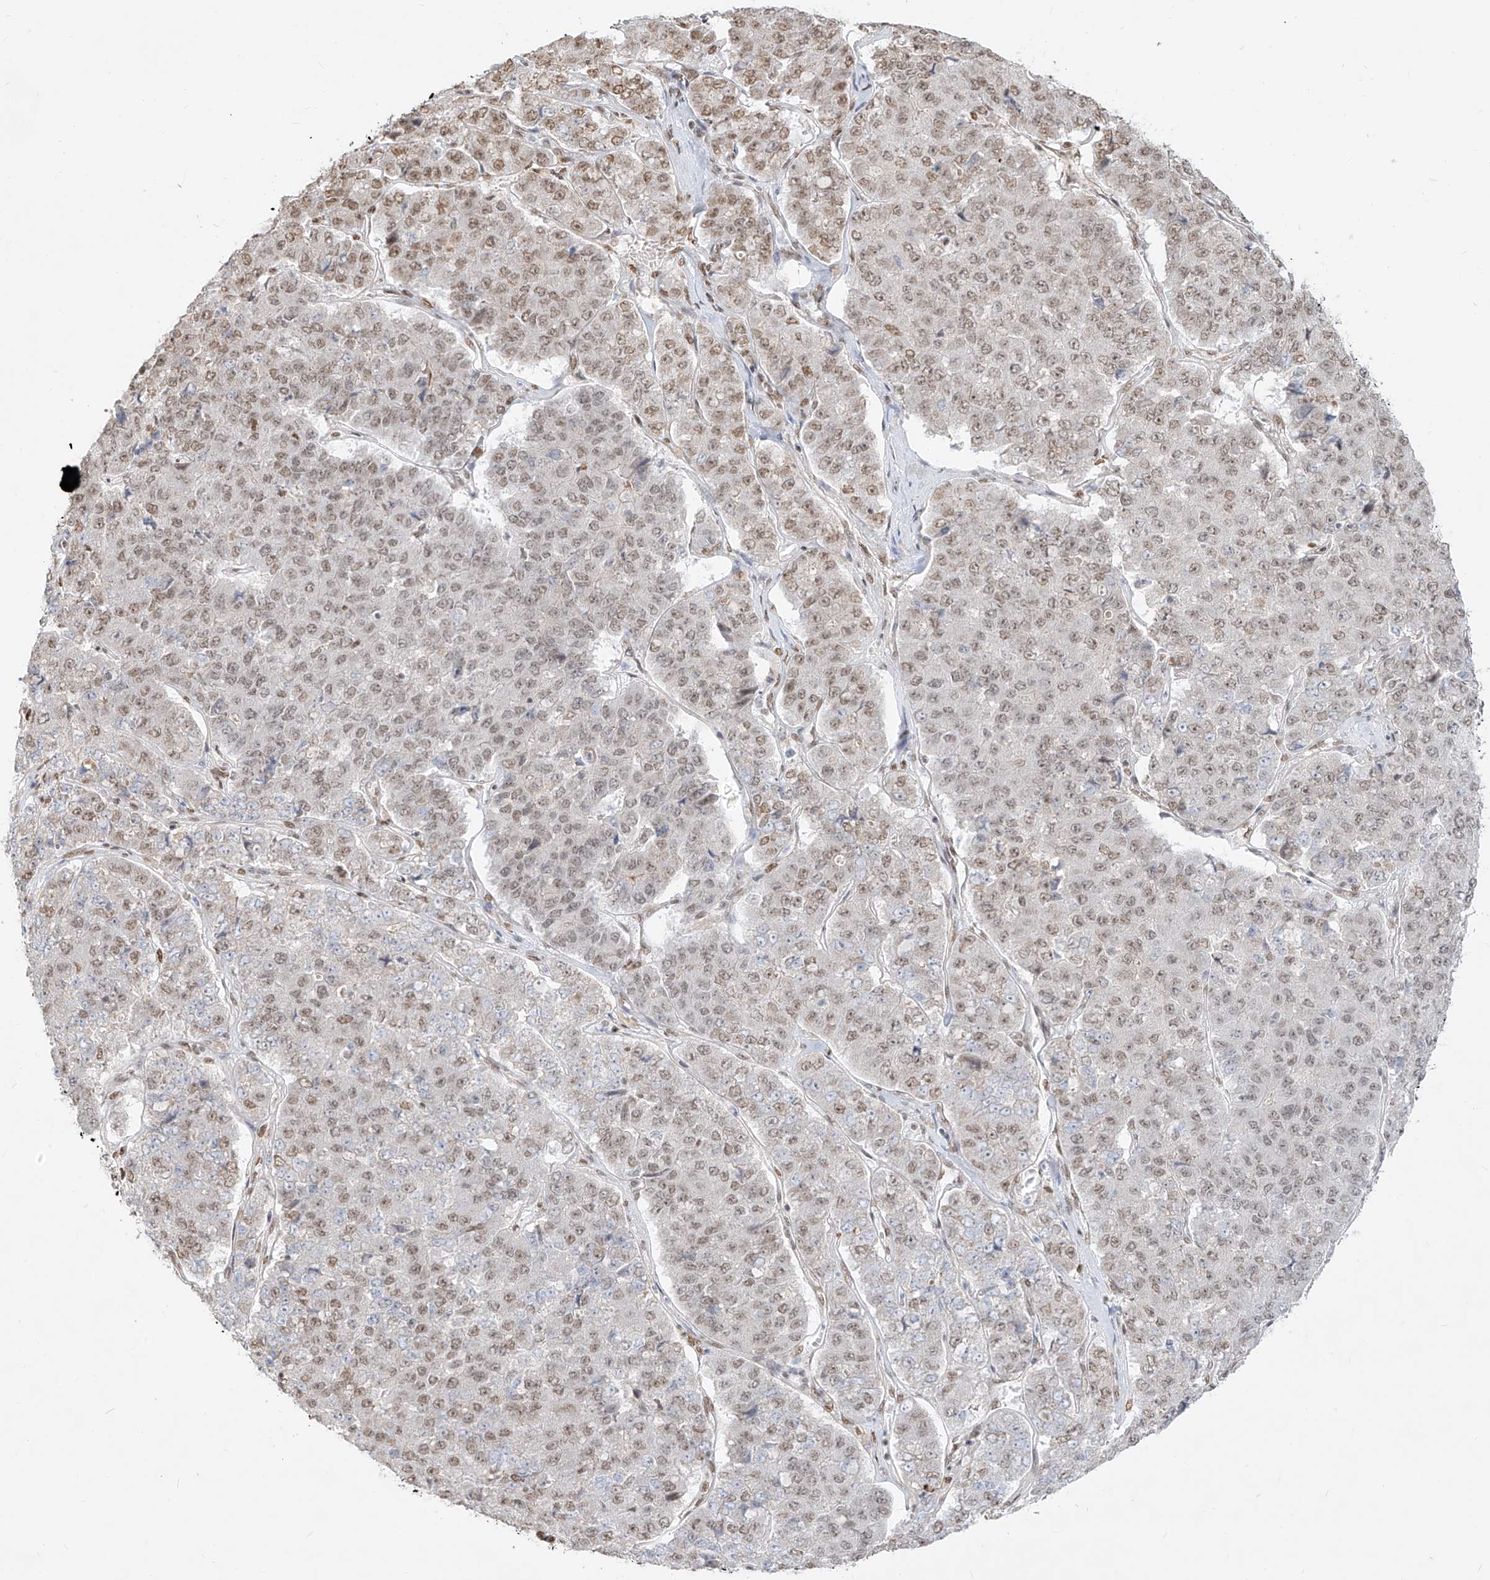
{"staining": {"intensity": "moderate", "quantity": "25%-75%", "location": "nuclear"}, "tissue": "pancreatic cancer", "cell_type": "Tumor cells", "image_type": "cancer", "snomed": [{"axis": "morphology", "description": "Adenocarcinoma, NOS"}, {"axis": "topography", "description": "Pancreas"}], "caption": "Brown immunohistochemical staining in pancreatic adenocarcinoma displays moderate nuclear staining in approximately 25%-75% of tumor cells. The staining is performed using DAB brown chromogen to label protein expression. The nuclei are counter-stained blue using hematoxylin.", "gene": "NHSL1", "patient": {"sex": "male", "age": 50}}